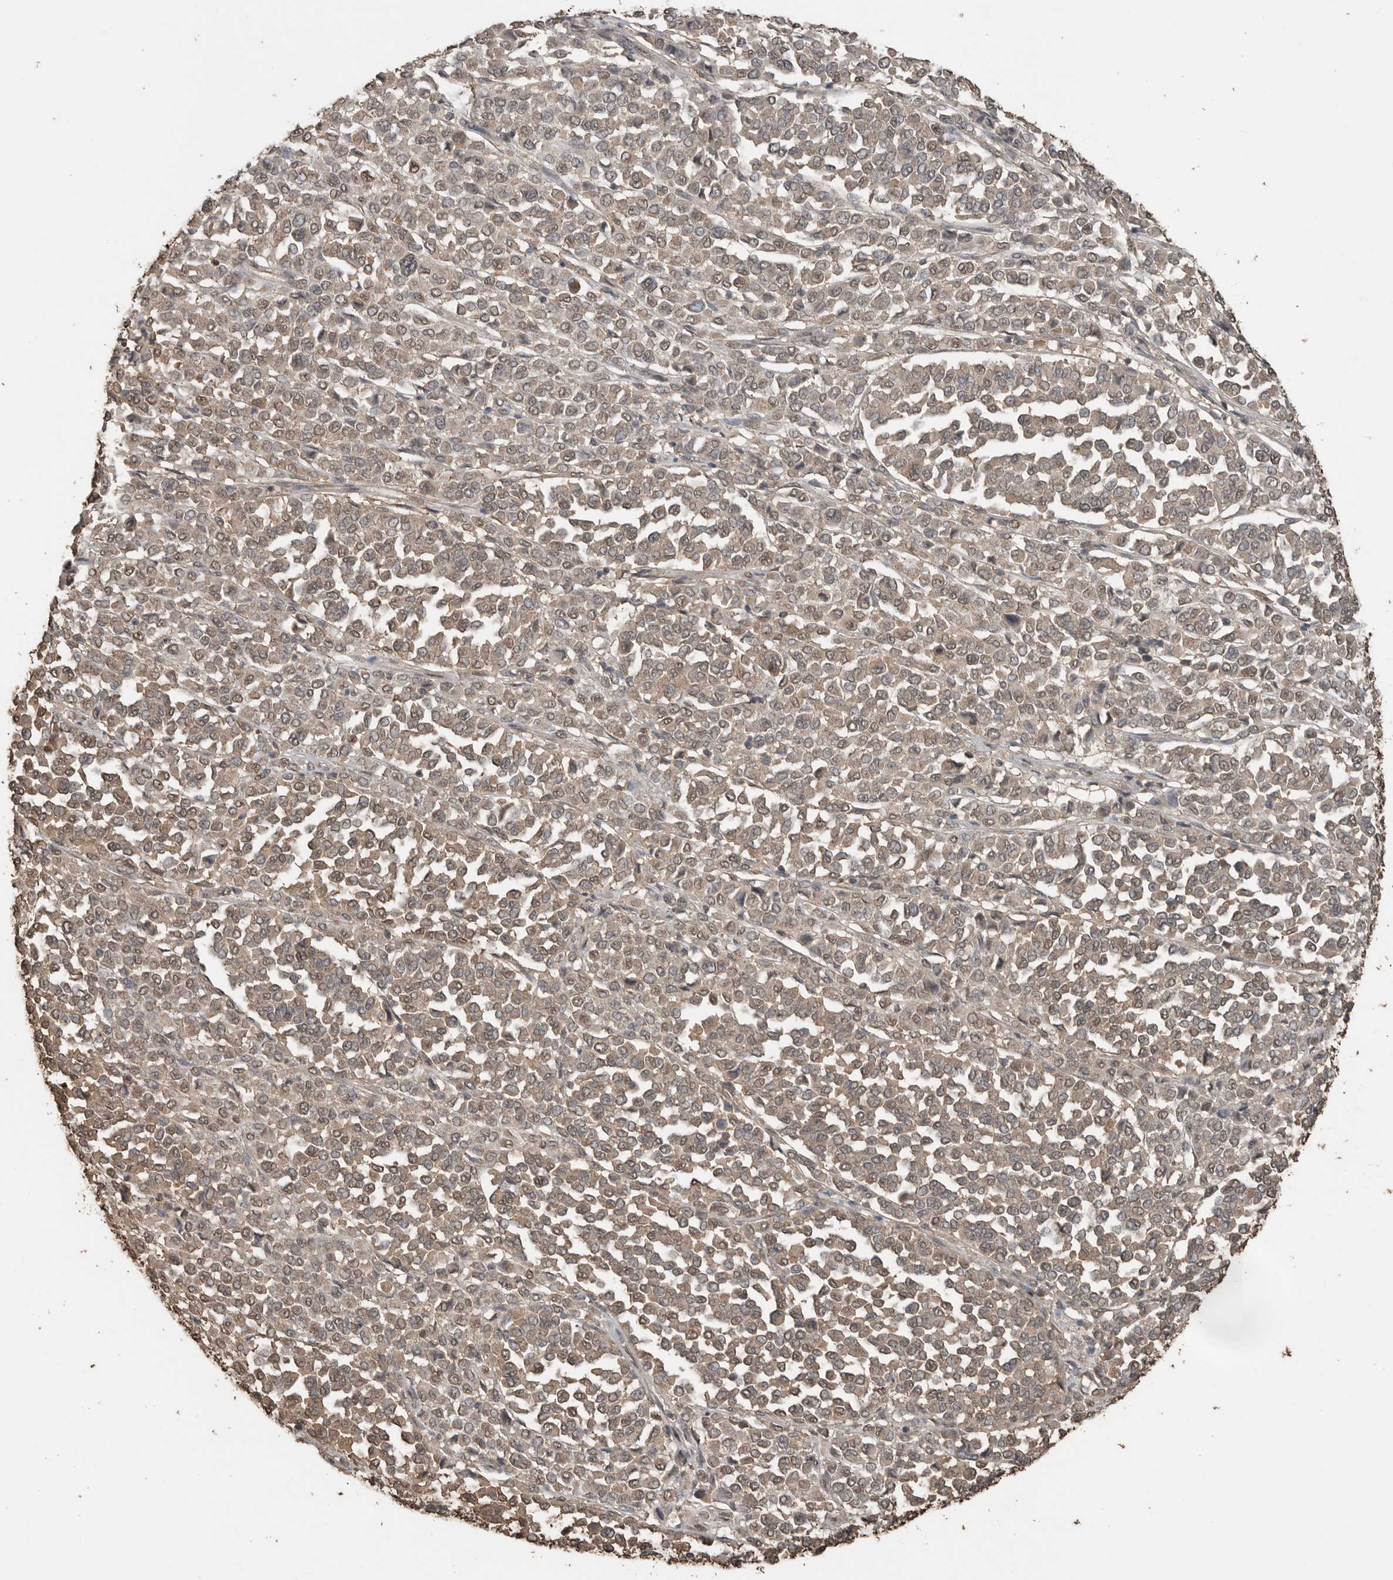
{"staining": {"intensity": "weak", "quantity": ">75%", "location": "cytoplasmic/membranous,nuclear"}, "tissue": "melanoma", "cell_type": "Tumor cells", "image_type": "cancer", "snomed": [{"axis": "morphology", "description": "Malignant melanoma, Metastatic site"}, {"axis": "topography", "description": "Pancreas"}], "caption": "Immunohistochemical staining of human melanoma shows low levels of weak cytoplasmic/membranous and nuclear protein positivity in about >75% of tumor cells.", "gene": "BLZF1", "patient": {"sex": "female", "age": 30}}